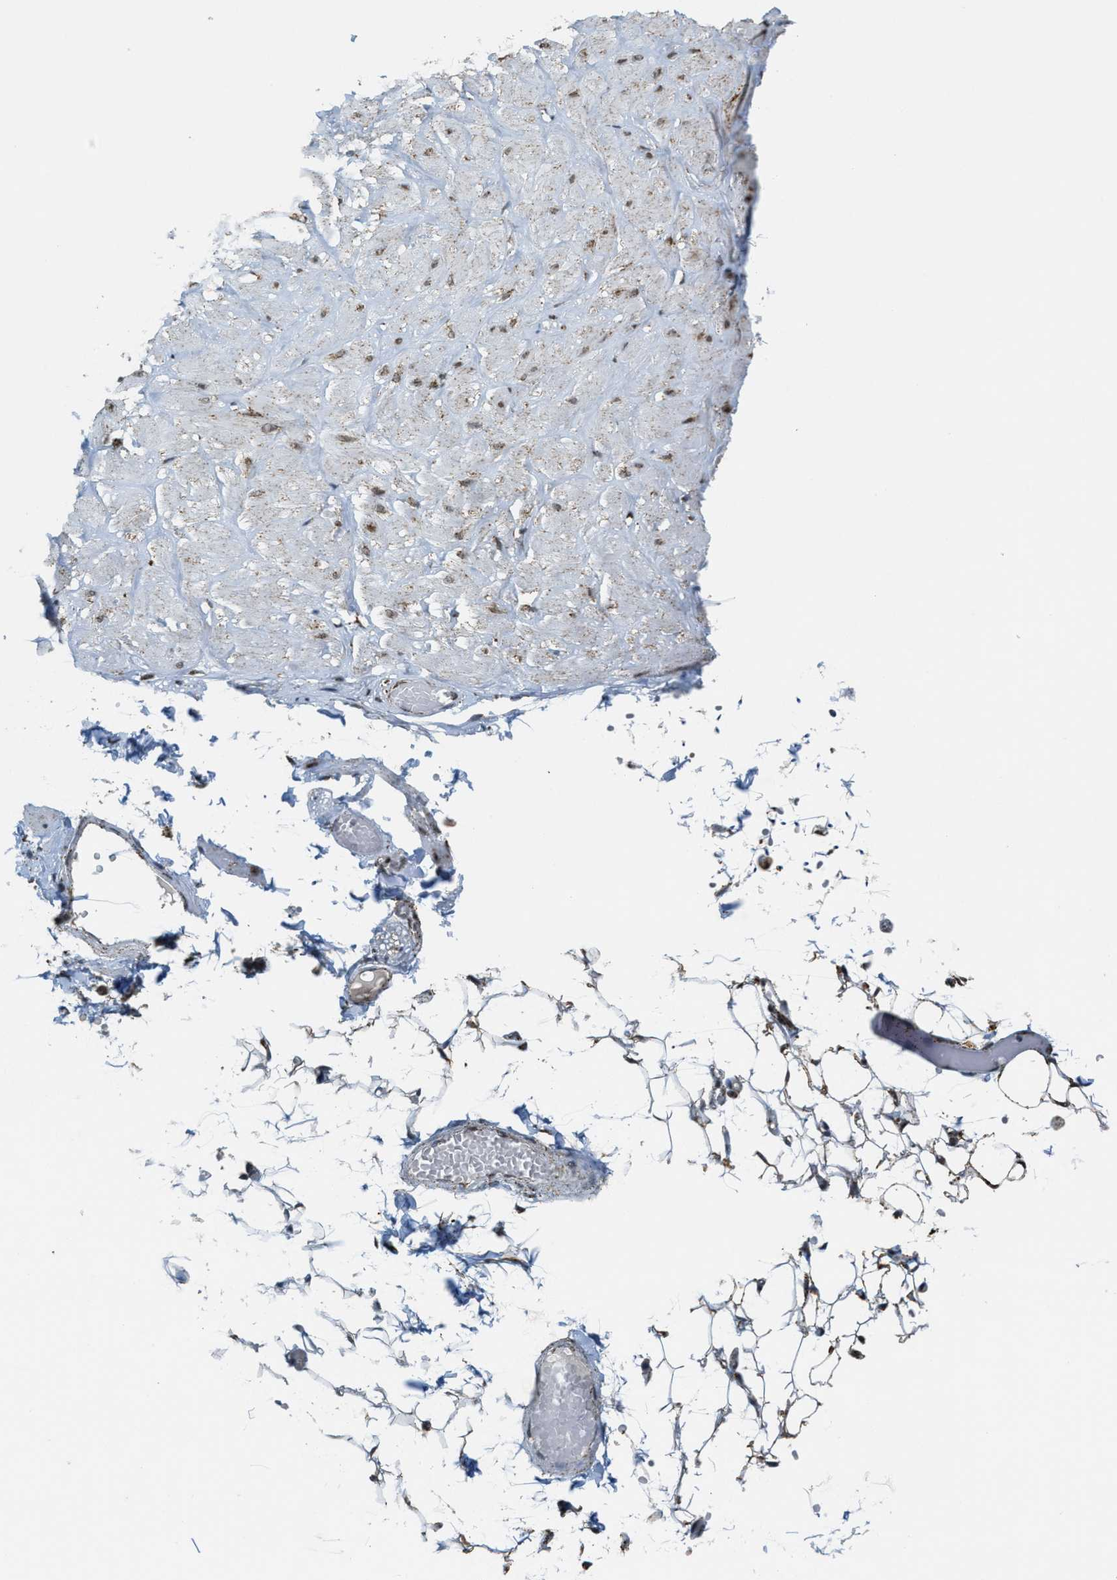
{"staining": {"intensity": "moderate", "quantity": ">75%", "location": "cytoplasmic/membranous"}, "tissue": "adipose tissue", "cell_type": "Adipocytes", "image_type": "normal", "snomed": [{"axis": "morphology", "description": "Normal tissue, NOS"}, {"axis": "topography", "description": "Adipose tissue"}, {"axis": "topography", "description": "Vascular tissue"}, {"axis": "topography", "description": "Peripheral nerve tissue"}], "caption": "Adipocytes show moderate cytoplasmic/membranous expression in about >75% of cells in benign adipose tissue.", "gene": "HIBADH", "patient": {"sex": "male", "age": 25}}